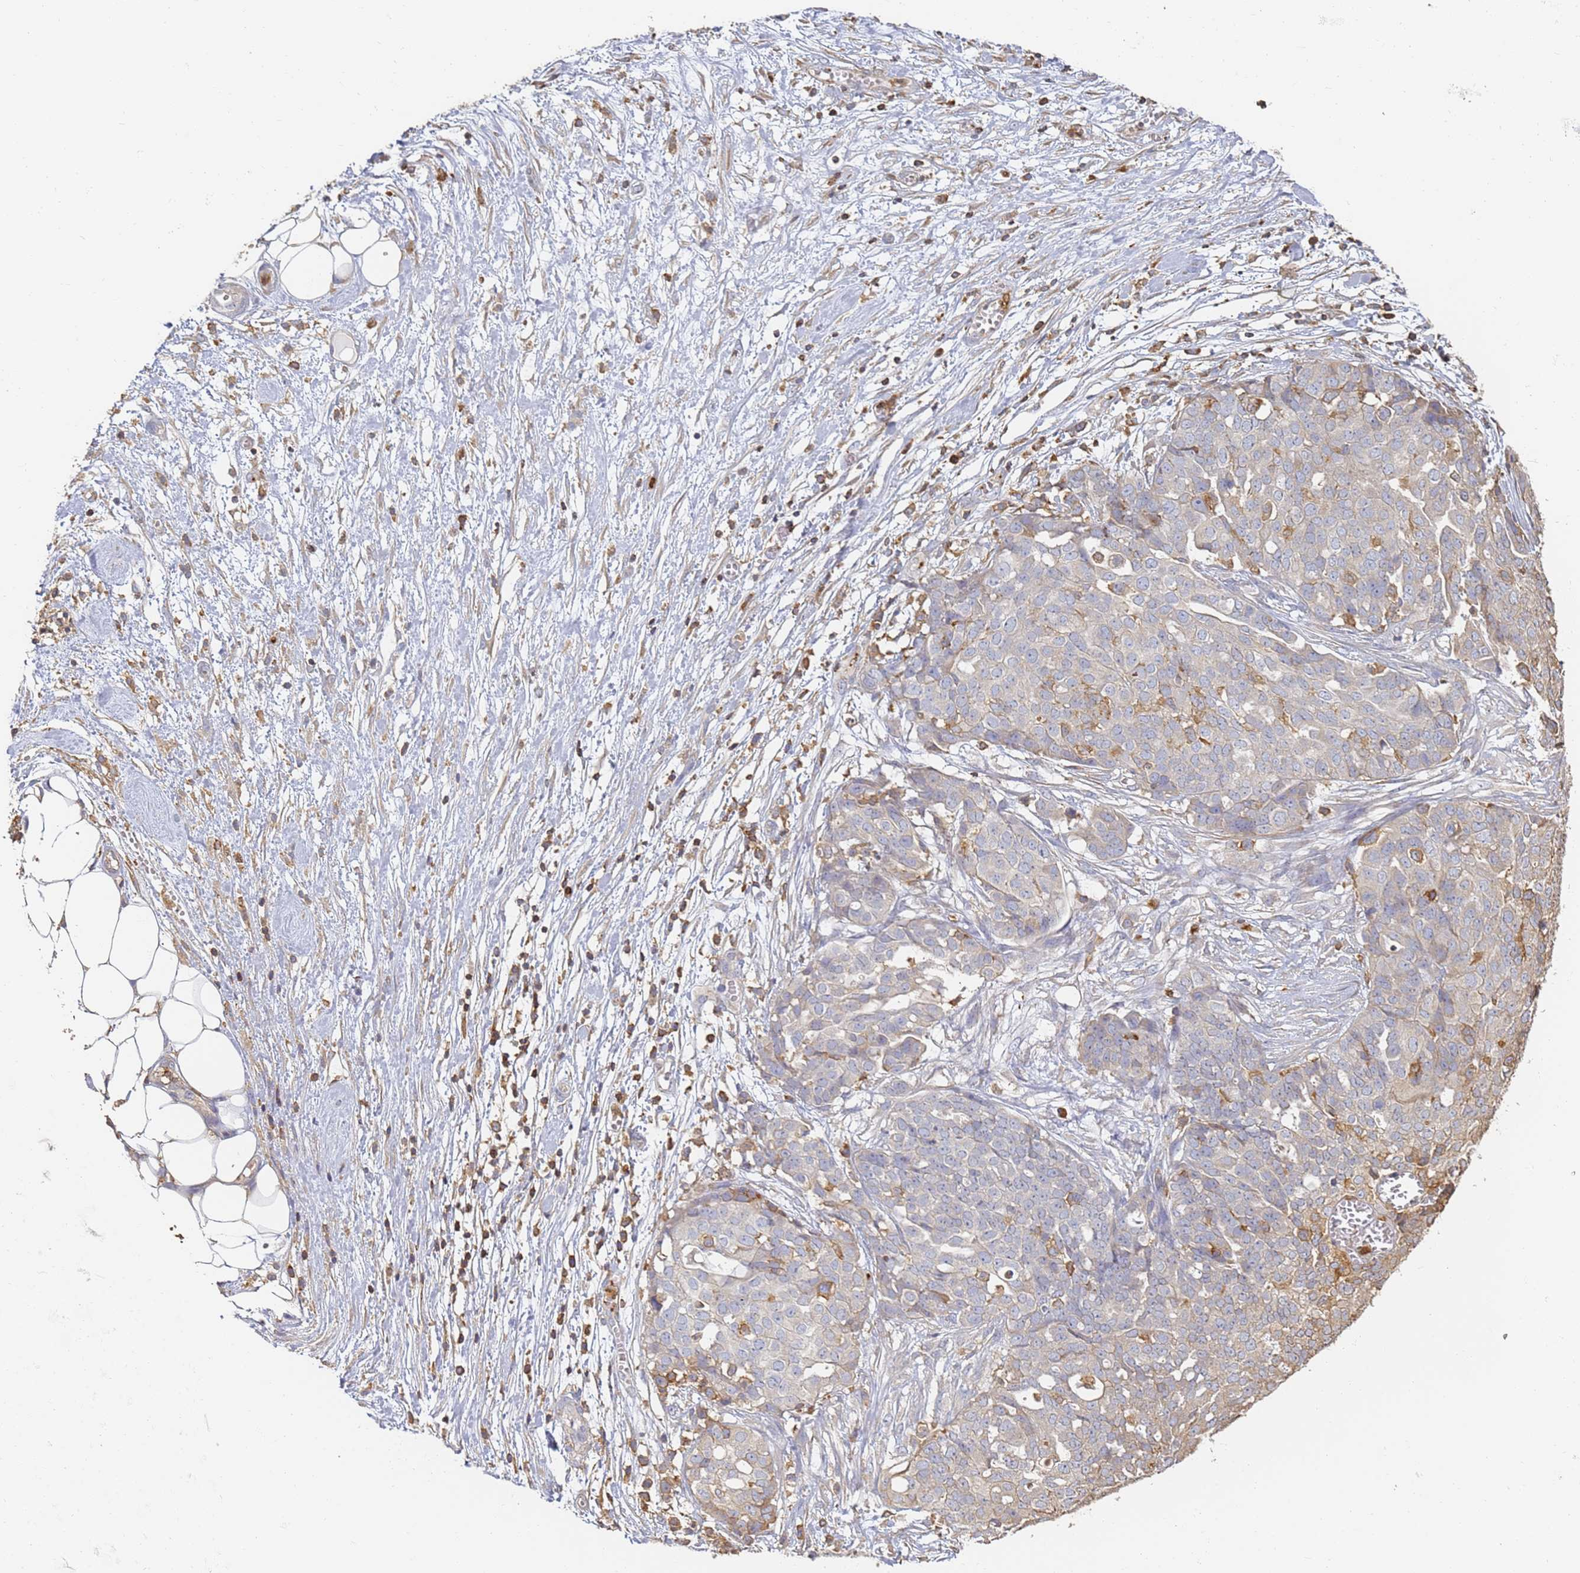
{"staining": {"intensity": "negative", "quantity": "none", "location": "none"}, "tissue": "ovarian cancer", "cell_type": "Tumor cells", "image_type": "cancer", "snomed": [{"axis": "morphology", "description": "Cystadenocarcinoma, serous, NOS"}, {"axis": "topography", "description": "Soft tissue"}, {"axis": "topography", "description": "Ovary"}], "caption": "Histopathology image shows no significant protein positivity in tumor cells of ovarian cancer.", "gene": "BIN2", "patient": {"sex": "female", "age": 57}}